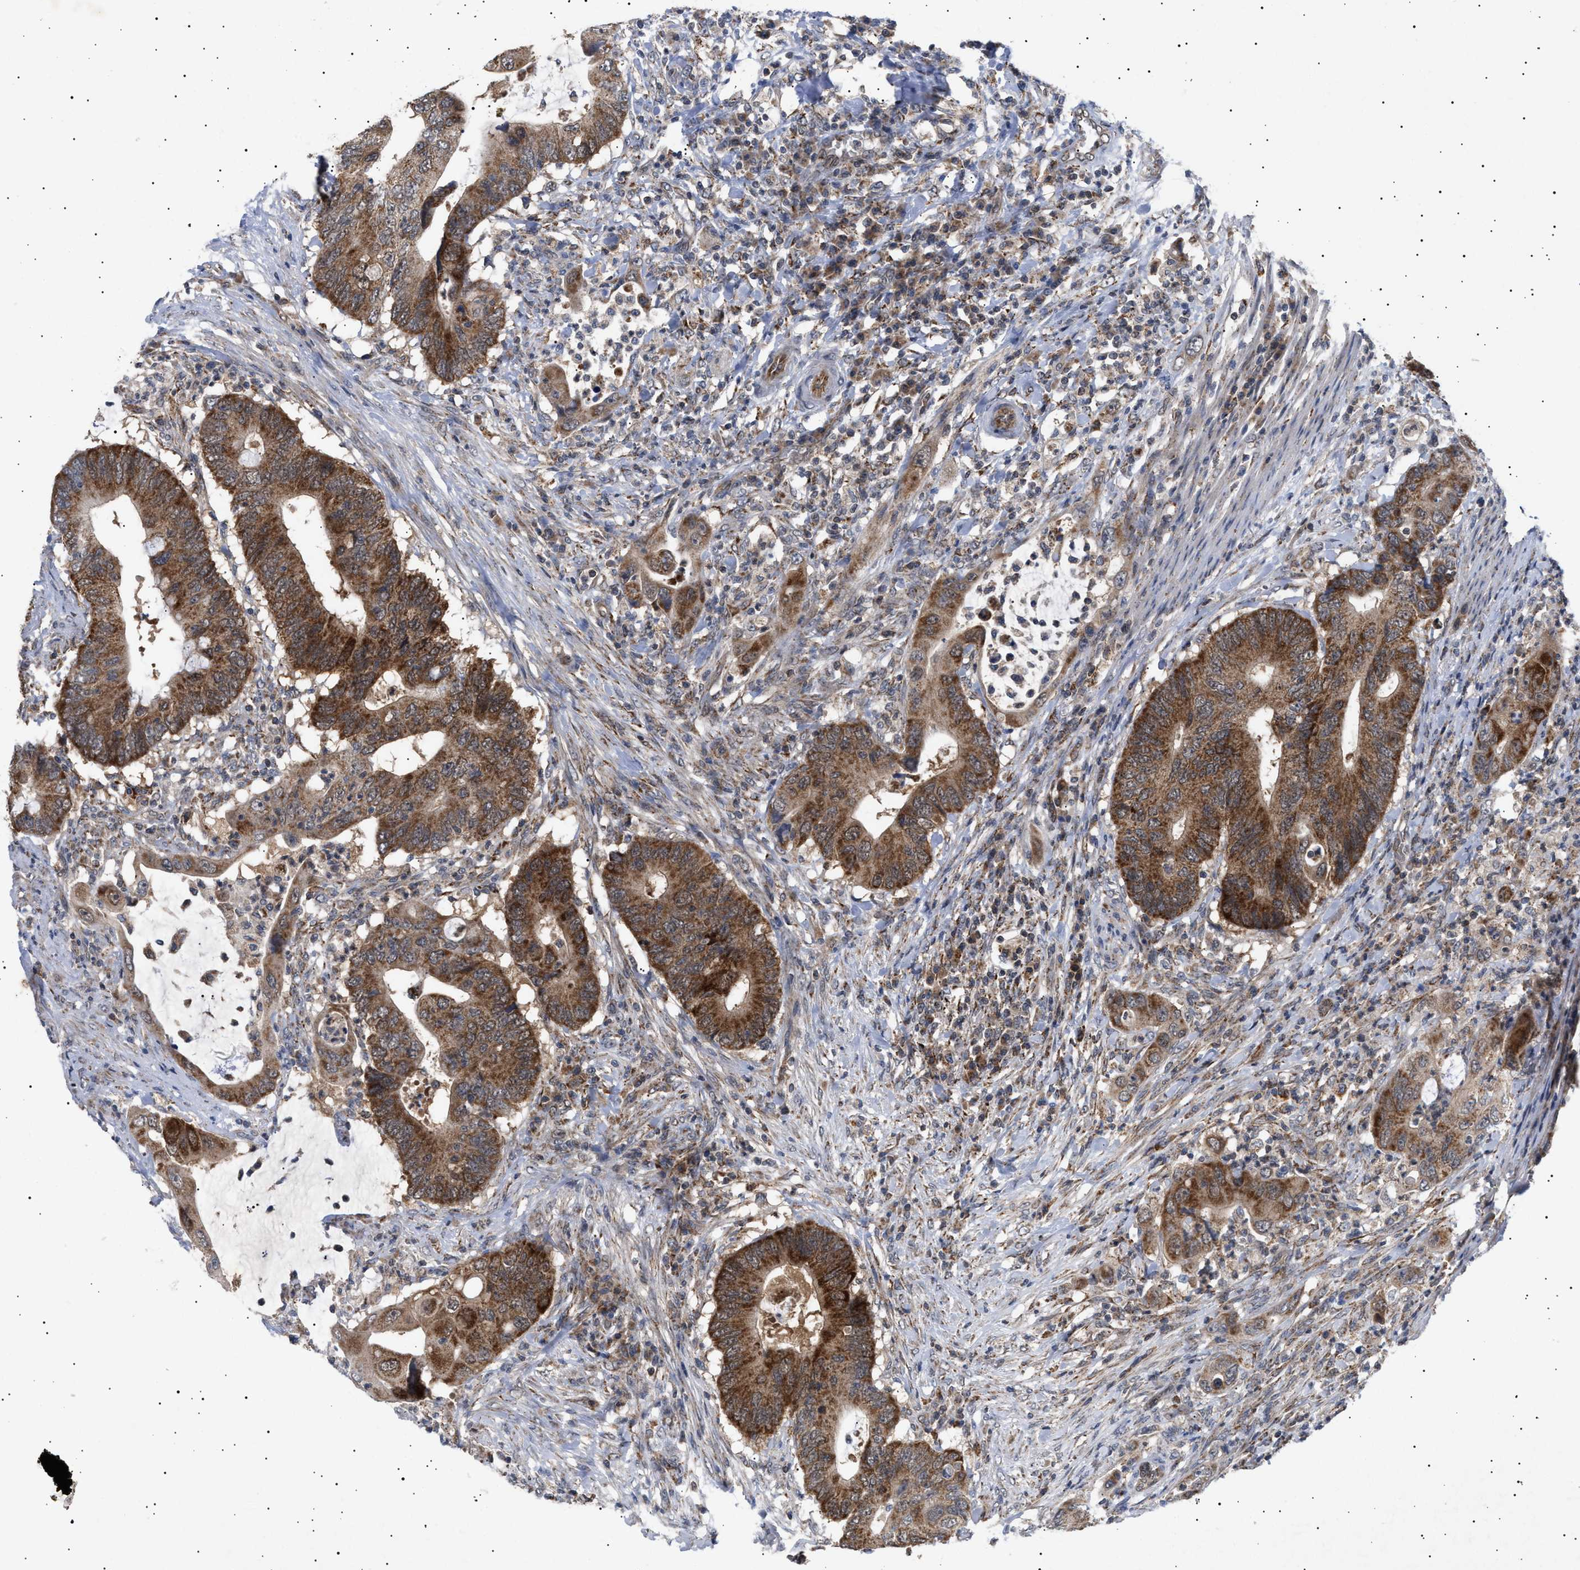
{"staining": {"intensity": "strong", "quantity": ">75%", "location": "cytoplasmic/membranous"}, "tissue": "colorectal cancer", "cell_type": "Tumor cells", "image_type": "cancer", "snomed": [{"axis": "morphology", "description": "Adenocarcinoma, NOS"}, {"axis": "topography", "description": "Colon"}], "caption": "Colorectal cancer stained with a brown dye shows strong cytoplasmic/membranous positive expression in approximately >75% of tumor cells.", "gene": "SIRT5", "patient": {"sex": "male", "age": 71}}